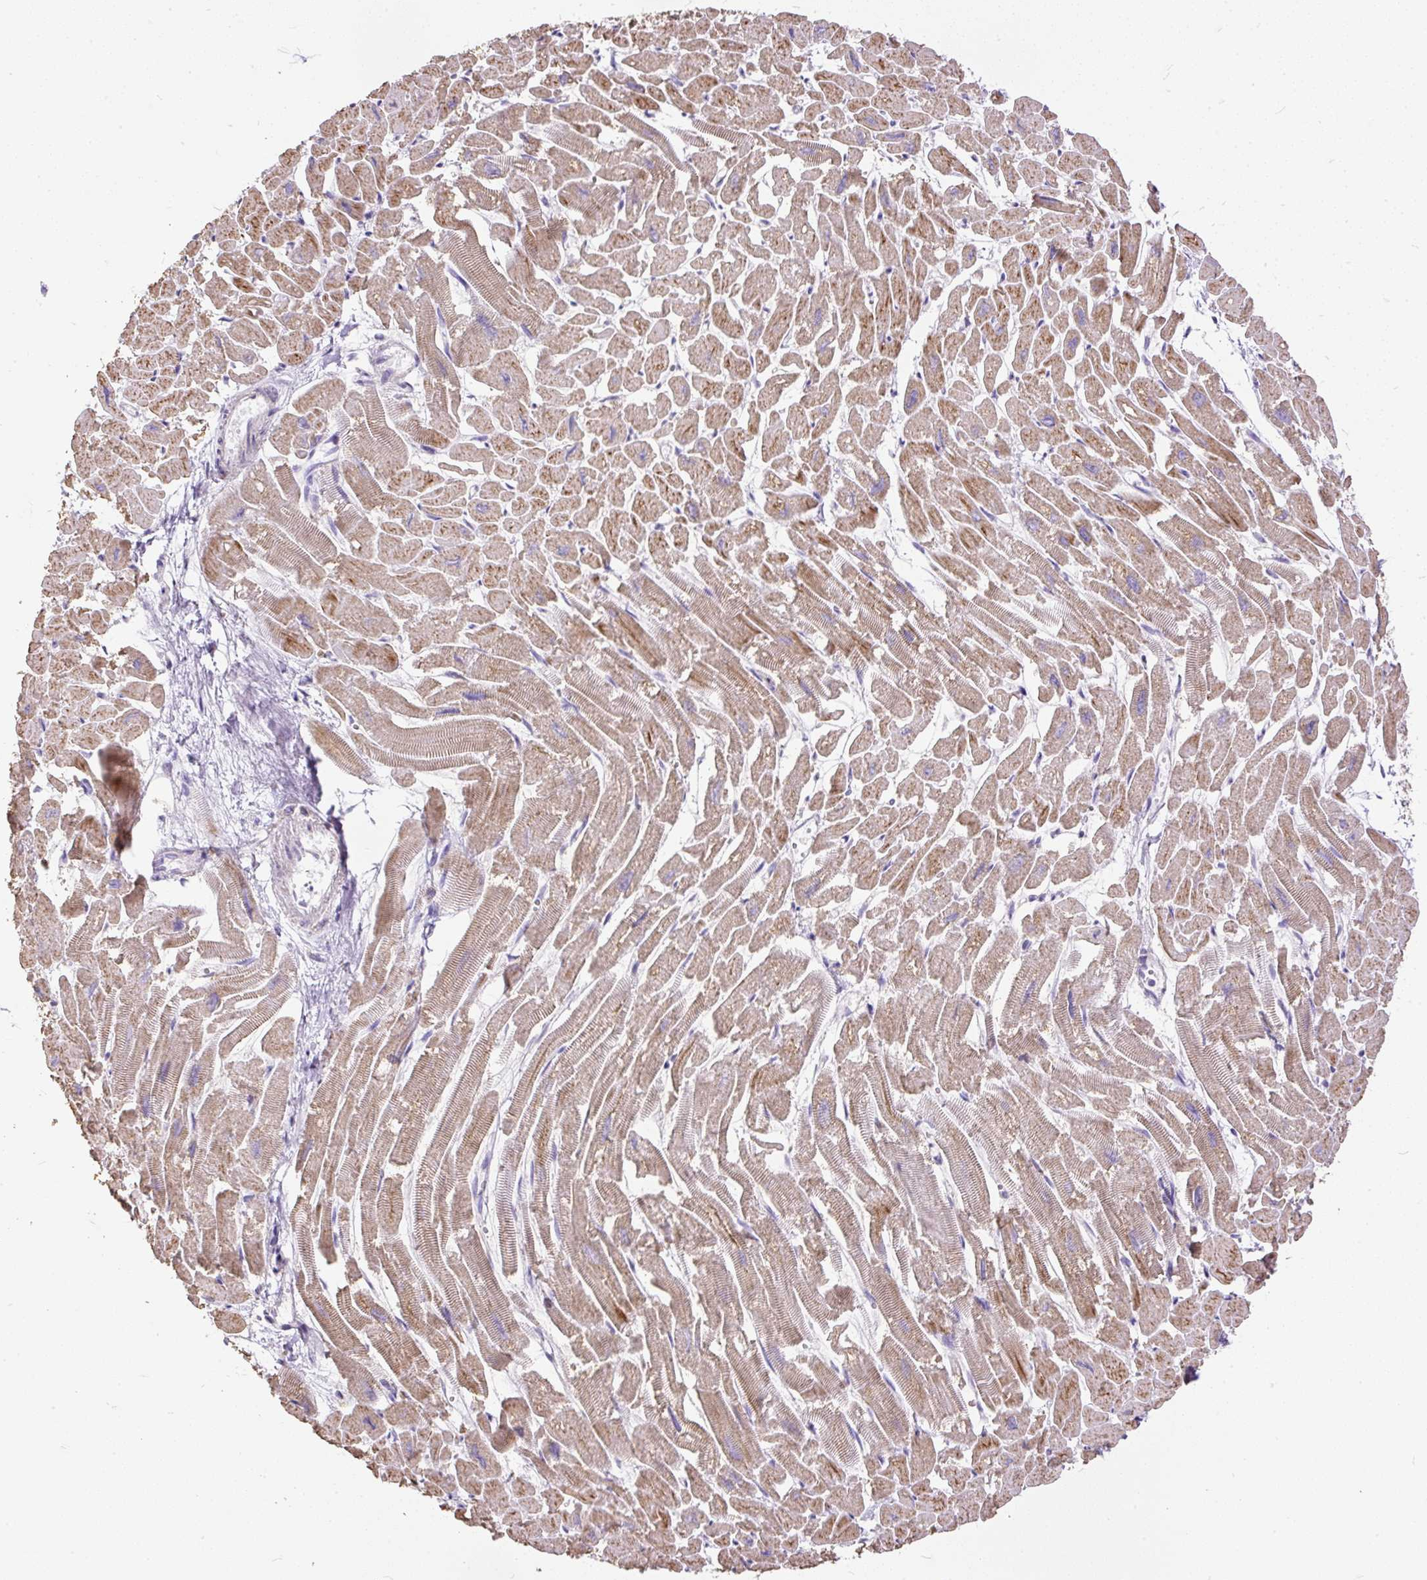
{"staining": {"intensity": "moderate", "quantity": "25%-75%", "location": "cytoplasmic/membranous"}, "tissue": "heart muscle", "cell_type": "Cardiomyocytes", "image_type": "normal", "snomed": [{"axis": "morphology", "description": "Normal tissue, NOS"}, {"axis": "topography", "description": "Heart"}], "caption": "Protein analysis of unremarkable heart muscle displays moderate cytoplasmic/membranous positivity in approximately 25%-75% of cardiomyocytes.", "gene": "GBX1", "patient": {"sex": "male", "age": 54}}